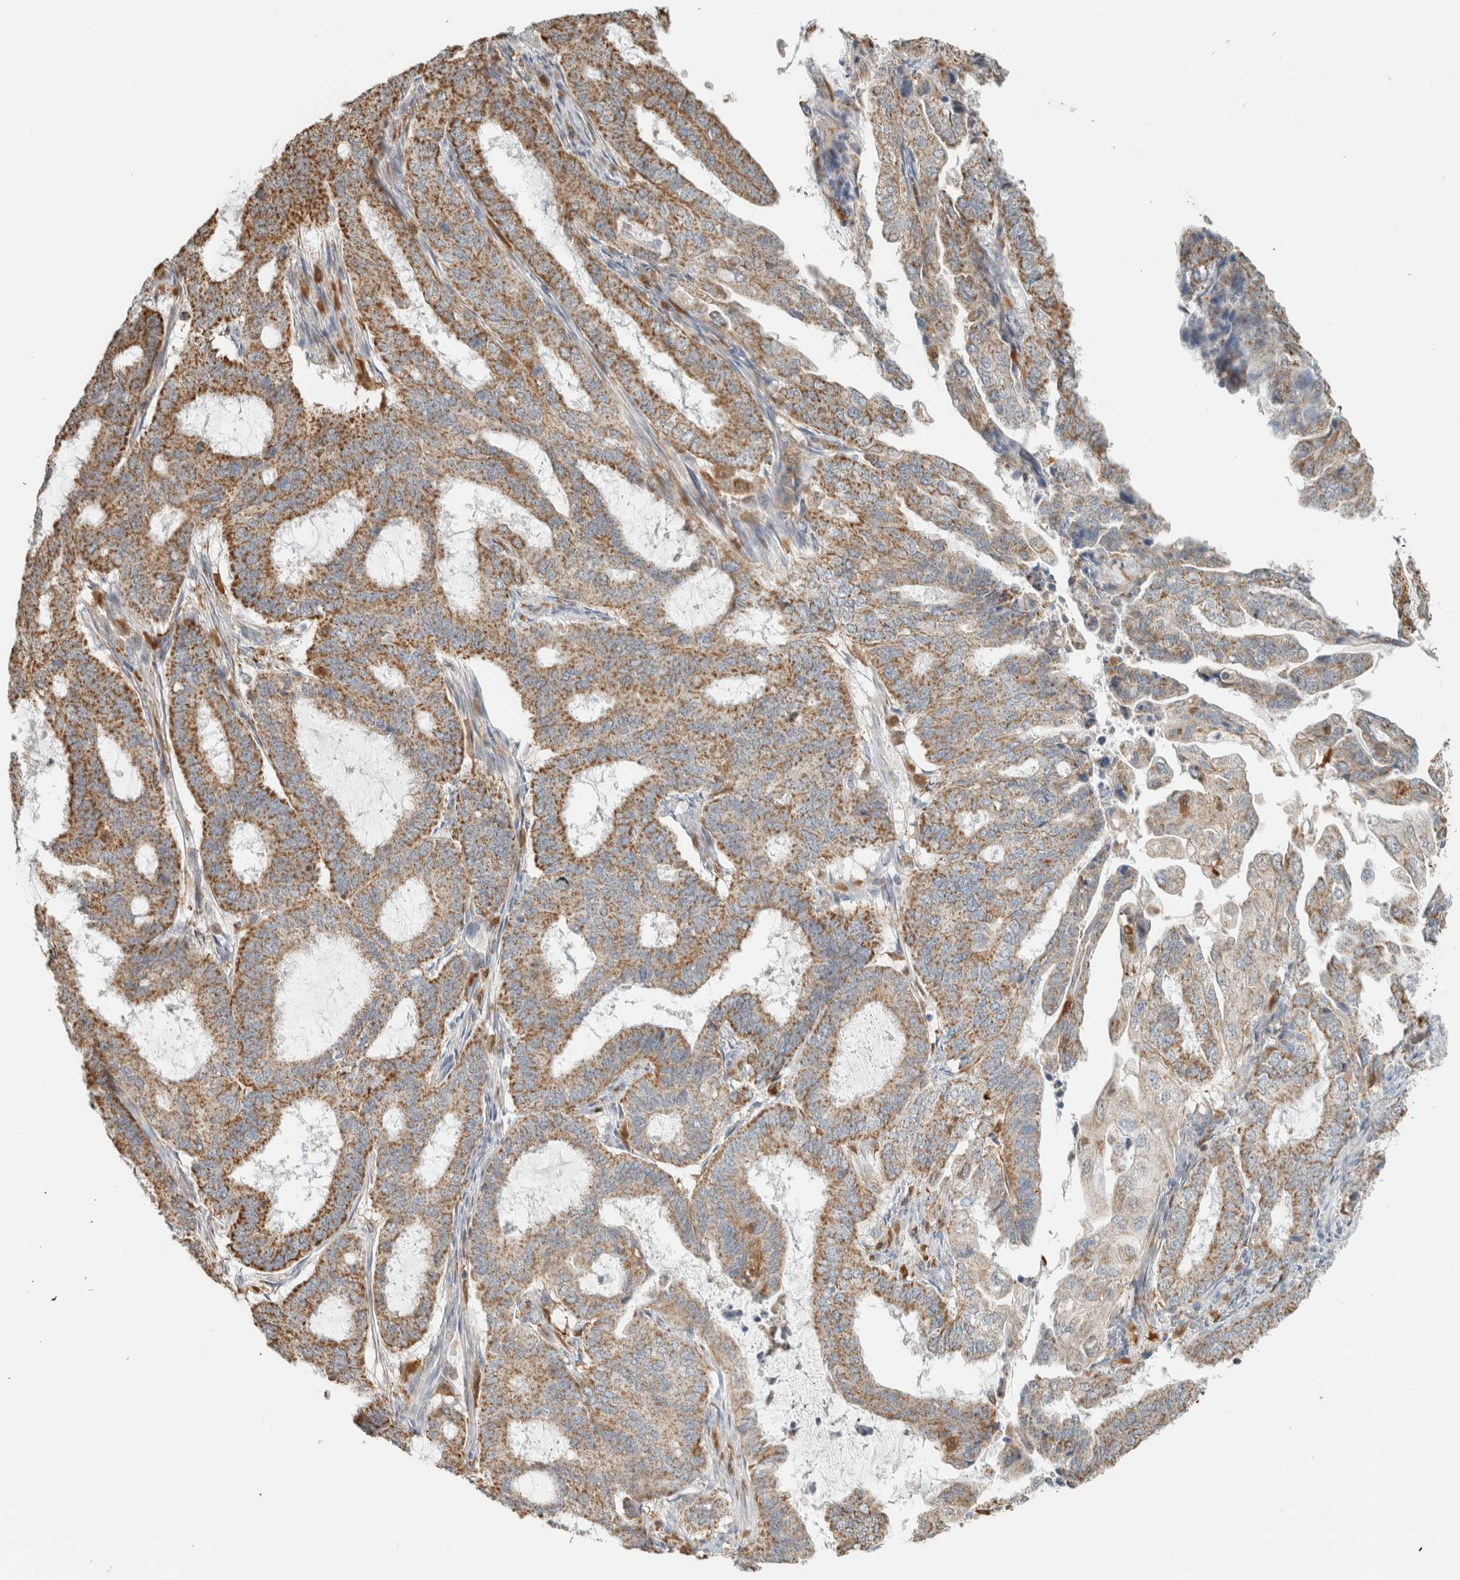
{"staining": {"intensity": "moderate", "quantity": ">75%", "location": "cytoplasmic/membranous"}, "tissue": "endometrial cancer", "cell_type": "Tumor cells", "image_type": "cancer", "snomed": [{"axis": "morphology", "description": "Adenocarcinoma, NOS"}, {"axis": "topography", "description": "Endometrium"}], "caption": "Protein staining by IHC shows moderate cytoplasmic/membranous staining in approximately >75% of tumor cells in endometrial cancer.", "gene": "CAPG", "patient": {"sex": "female", "age": 51}}